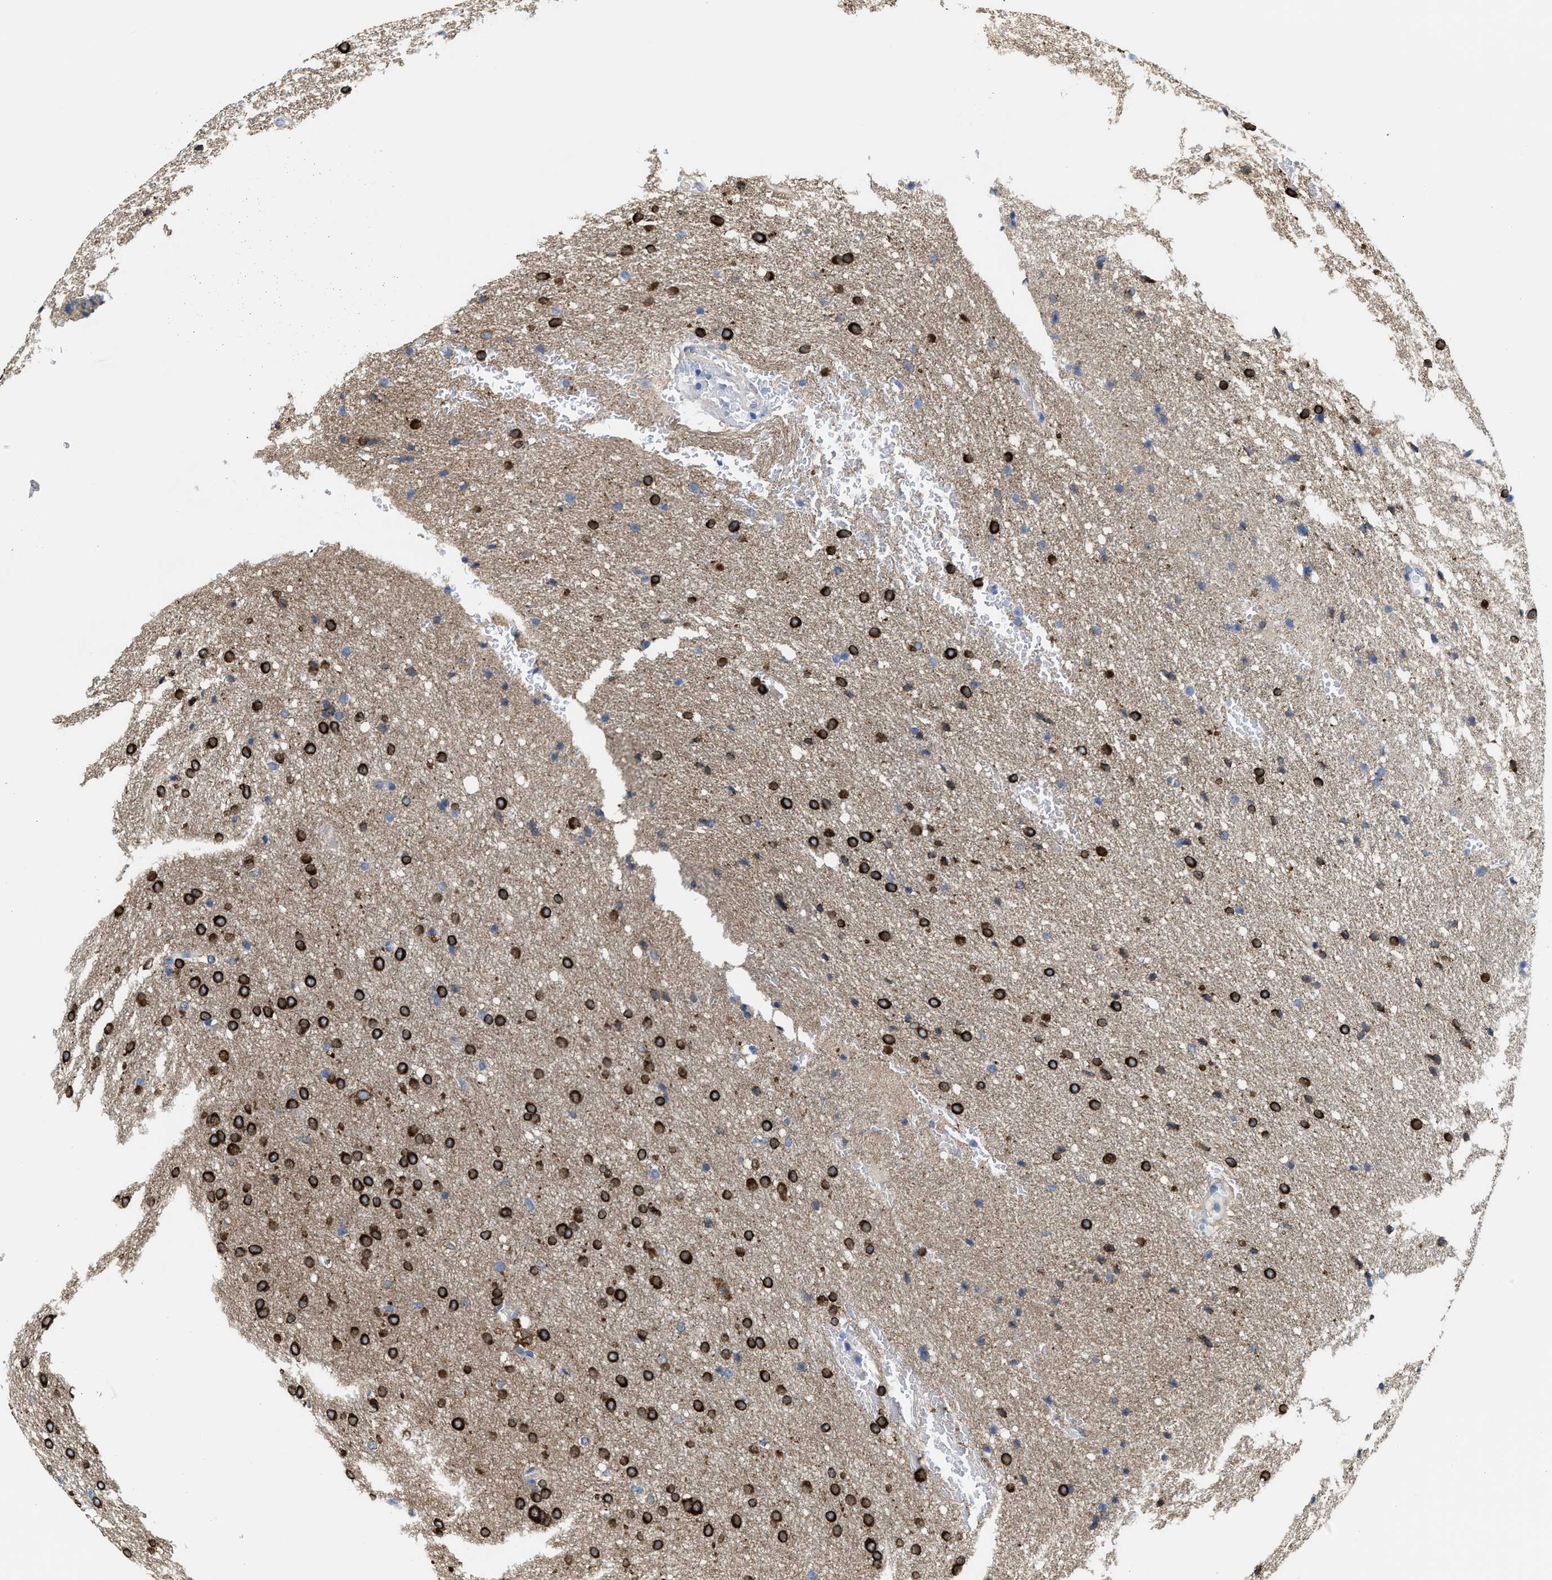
{"staining": {"intensity": "strong", "quantity": "25%-75%", "location": "cytoplasmic/membranous"}, "tissue": "glioma", "cell_type": "Tumor cells", "image_type": "cancer", "snomed": [{"axis": "morphology", "description": "Glioma, malignant, Low grade"}, {"axis": "topography", "description": "Brain"}], "caption": "This photomicrograph demonstrates immunohistochemistry staining of human low-grade glioma (malignant), with high strong cytoplasmic/membranous staining in about 25%-75% of tumor cells.", "gene": "DSCAM", "patient": {"sex": "female", "age": 37}}